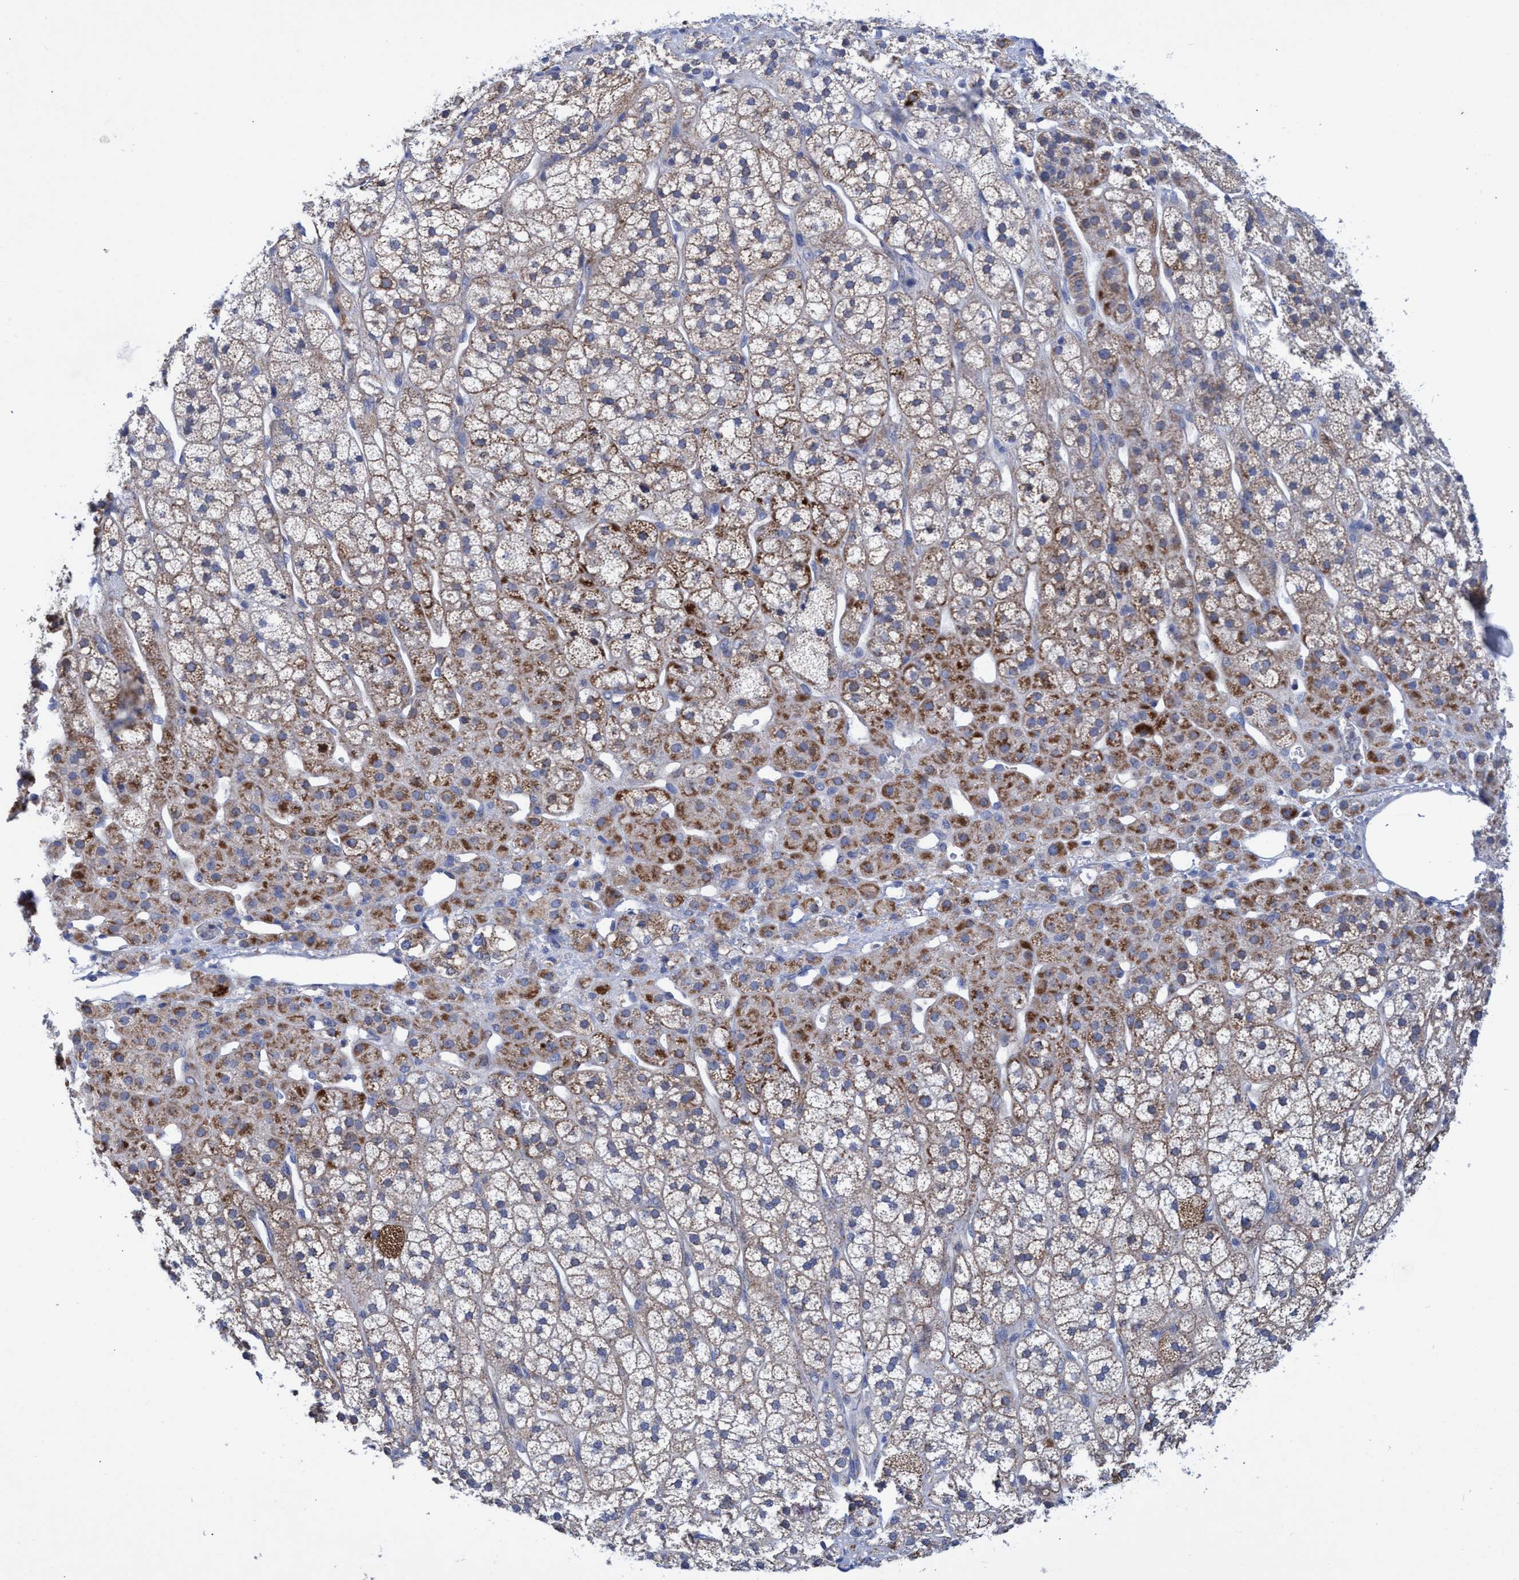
{"staining": {"intensity": "moderate", "quantity": ">75%", "location": "cytoplasmic/membranous"}, "tissue": "adrenal gland", "cell_type": "Glandular cells", "image_type": "normal", "snomed": [{"axis": "morphology", "description": "Normal tissue, NOS"}, {"axis": "topography", "description": "Adrenal gland"}], "caption": "Immunohistochemical staining of benign adrenal gland demonstrates >75% levels of moderate cytoplasmic/membranous protein positivity in approximately >75% of glandular cells.", "gene": "ZNF750", "patient": {"sex": "male", "age": 56}}